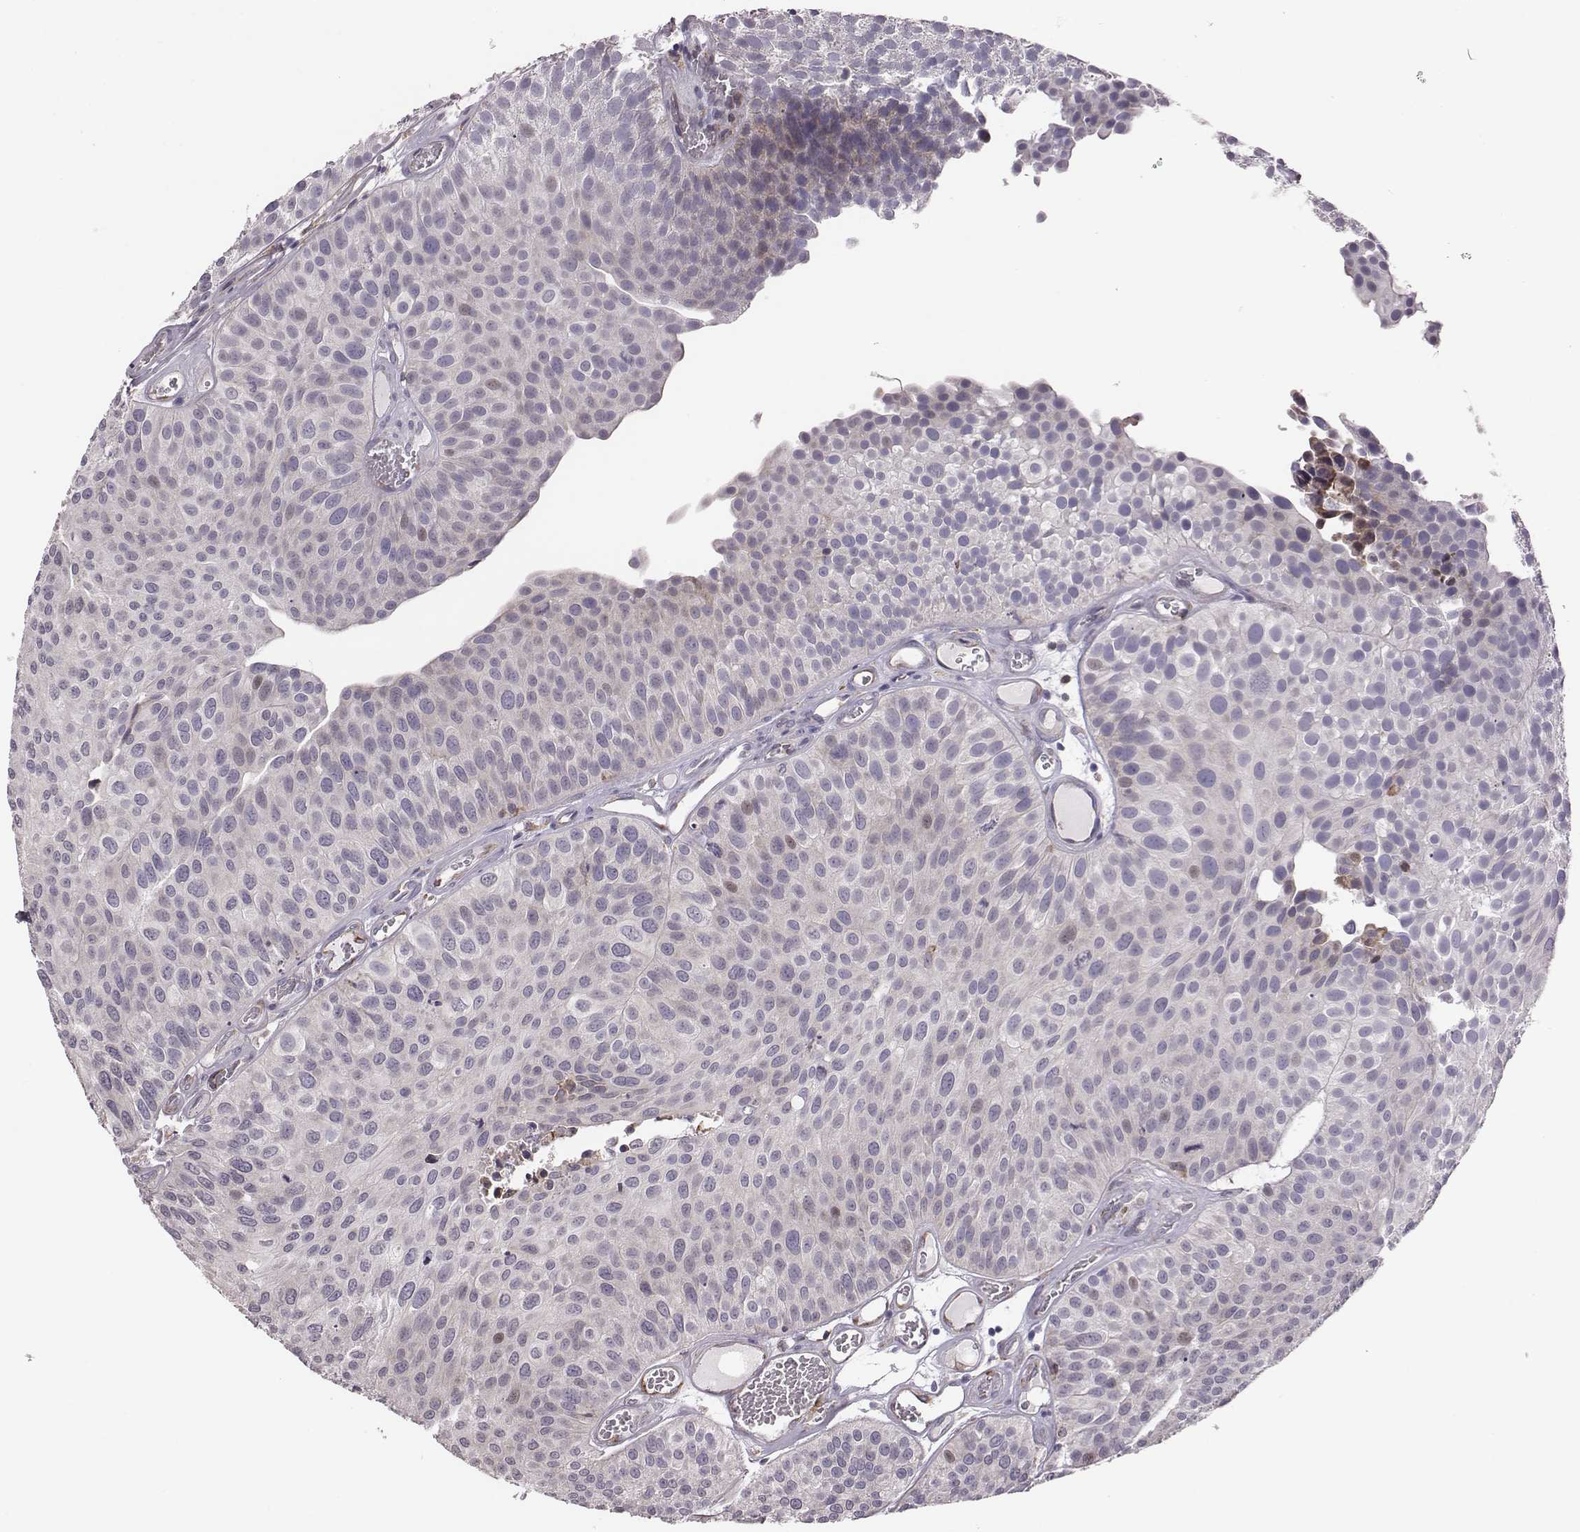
{"staining": {"intensity": "negative", "quantity": "none", "location": "none"}, "tissue": "urothelial cancer", "cell_type": "Tumor cells", "image_type": "cancer", "snomed": [{"axis": "morphology", "description": "Urothelial carcinoma, Low grade"}, {"axis": "topography", "description": "Urinary bladder"}], "caption": "The micrograph exhibits no significant positivity in tumor cells of urothelial cancer. The staining is performed using DAB brown chromogen with nuclei counter-stained in using hematoxylin.", "gene": "SELENOI", "patient": {"sex": "female", "age": 87}}